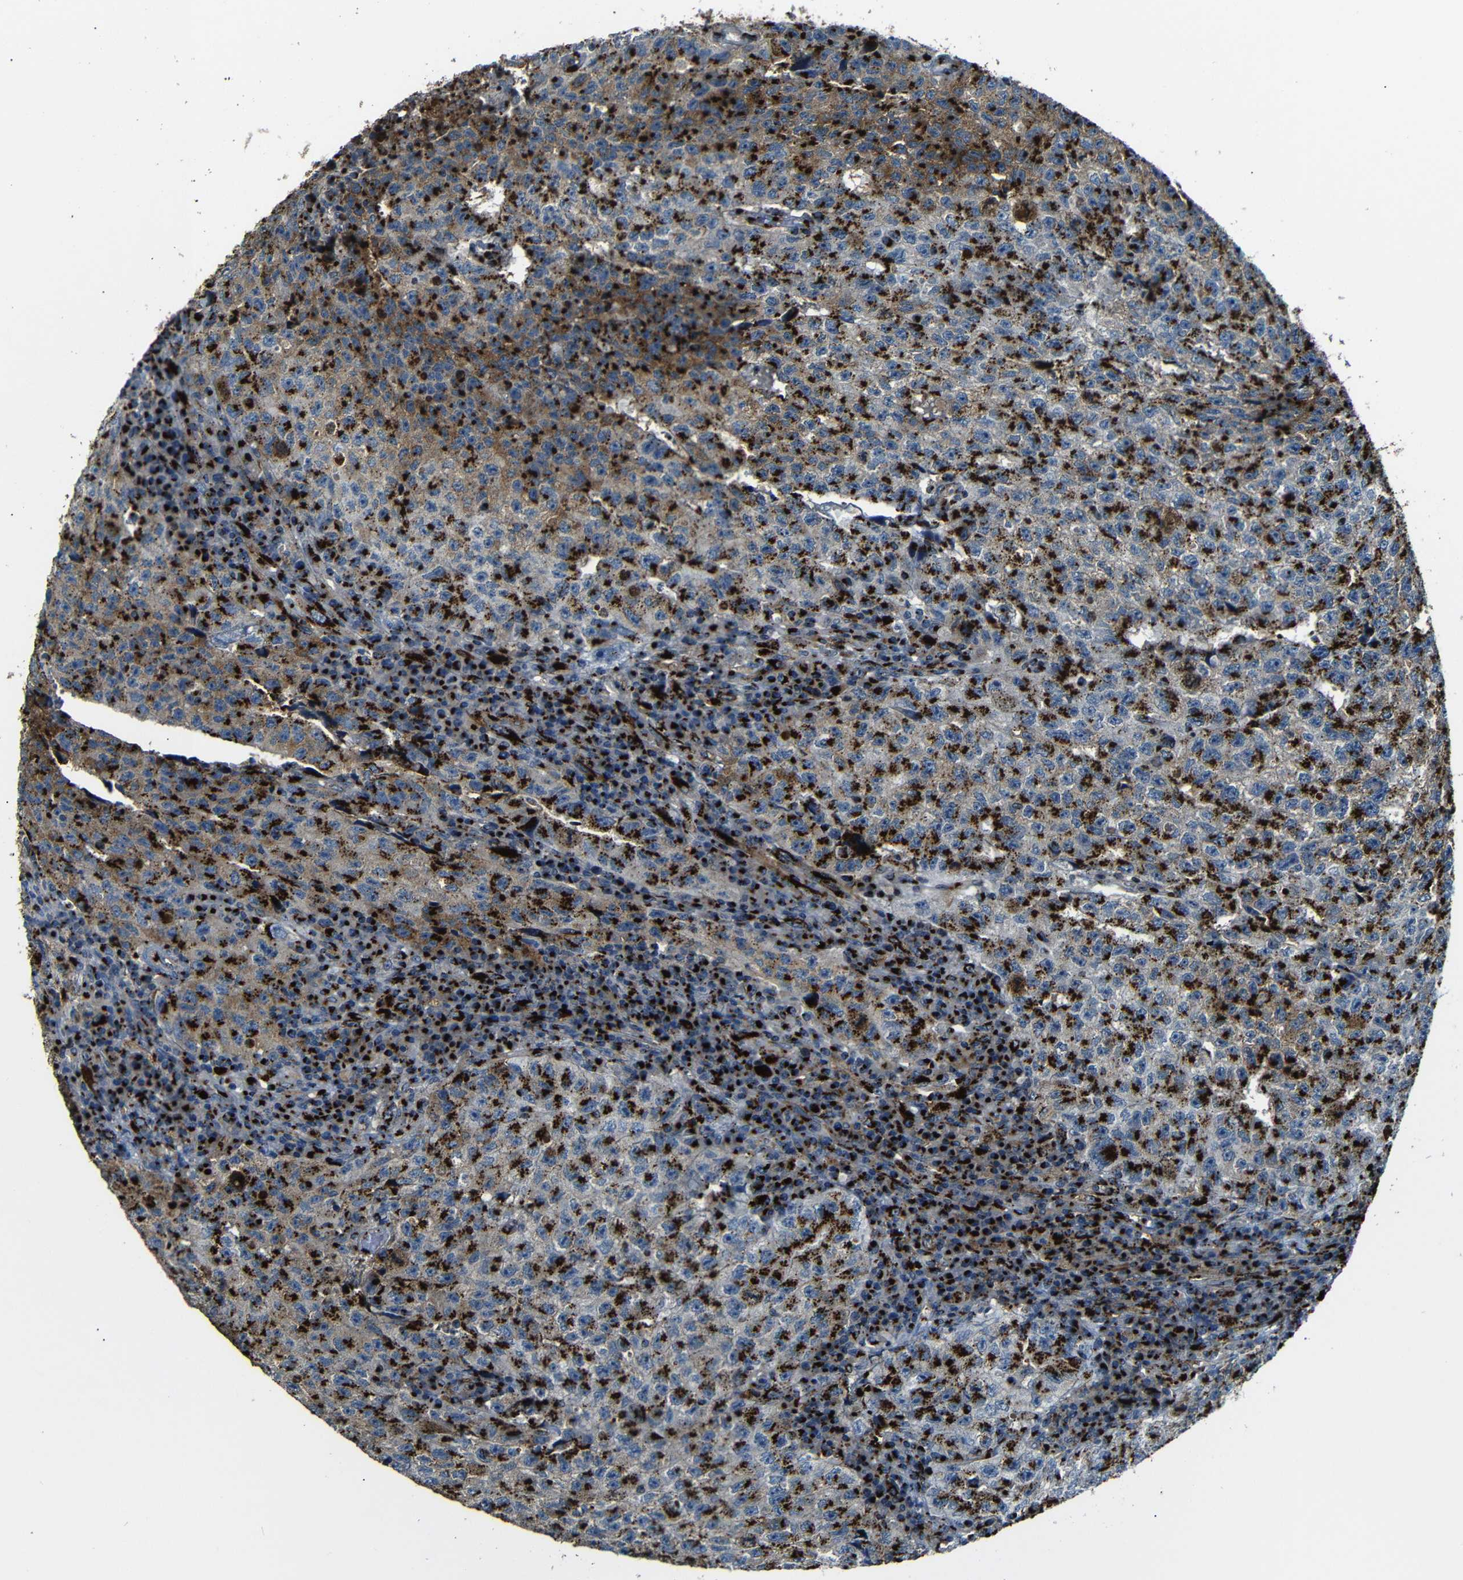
{"staining": {"intensity": "strong", "quantity": ">75%", "location": "cytoplasmic/membranous"}, "tissue": "testis cancer", "cell_type": "Tumor cells", "image_type": "cancer", "snomed": [{"axis": "morphology", "description": "Necrosis, NOS"}, {"axis": "morphology", "description": "Carcinoma, Embryonal, NOS"}, {"axis": "topography", "description": "Testis"}], "caption": "This histopathology image displays immunohistochemistry (IHC) staining of testis embryonal carcinoma, with high strong cytoplasmic/membranous staining in about >75% of tumor cells.", "gene": "TGOLN2", "patient": {"sex": "male", "age": 19}}